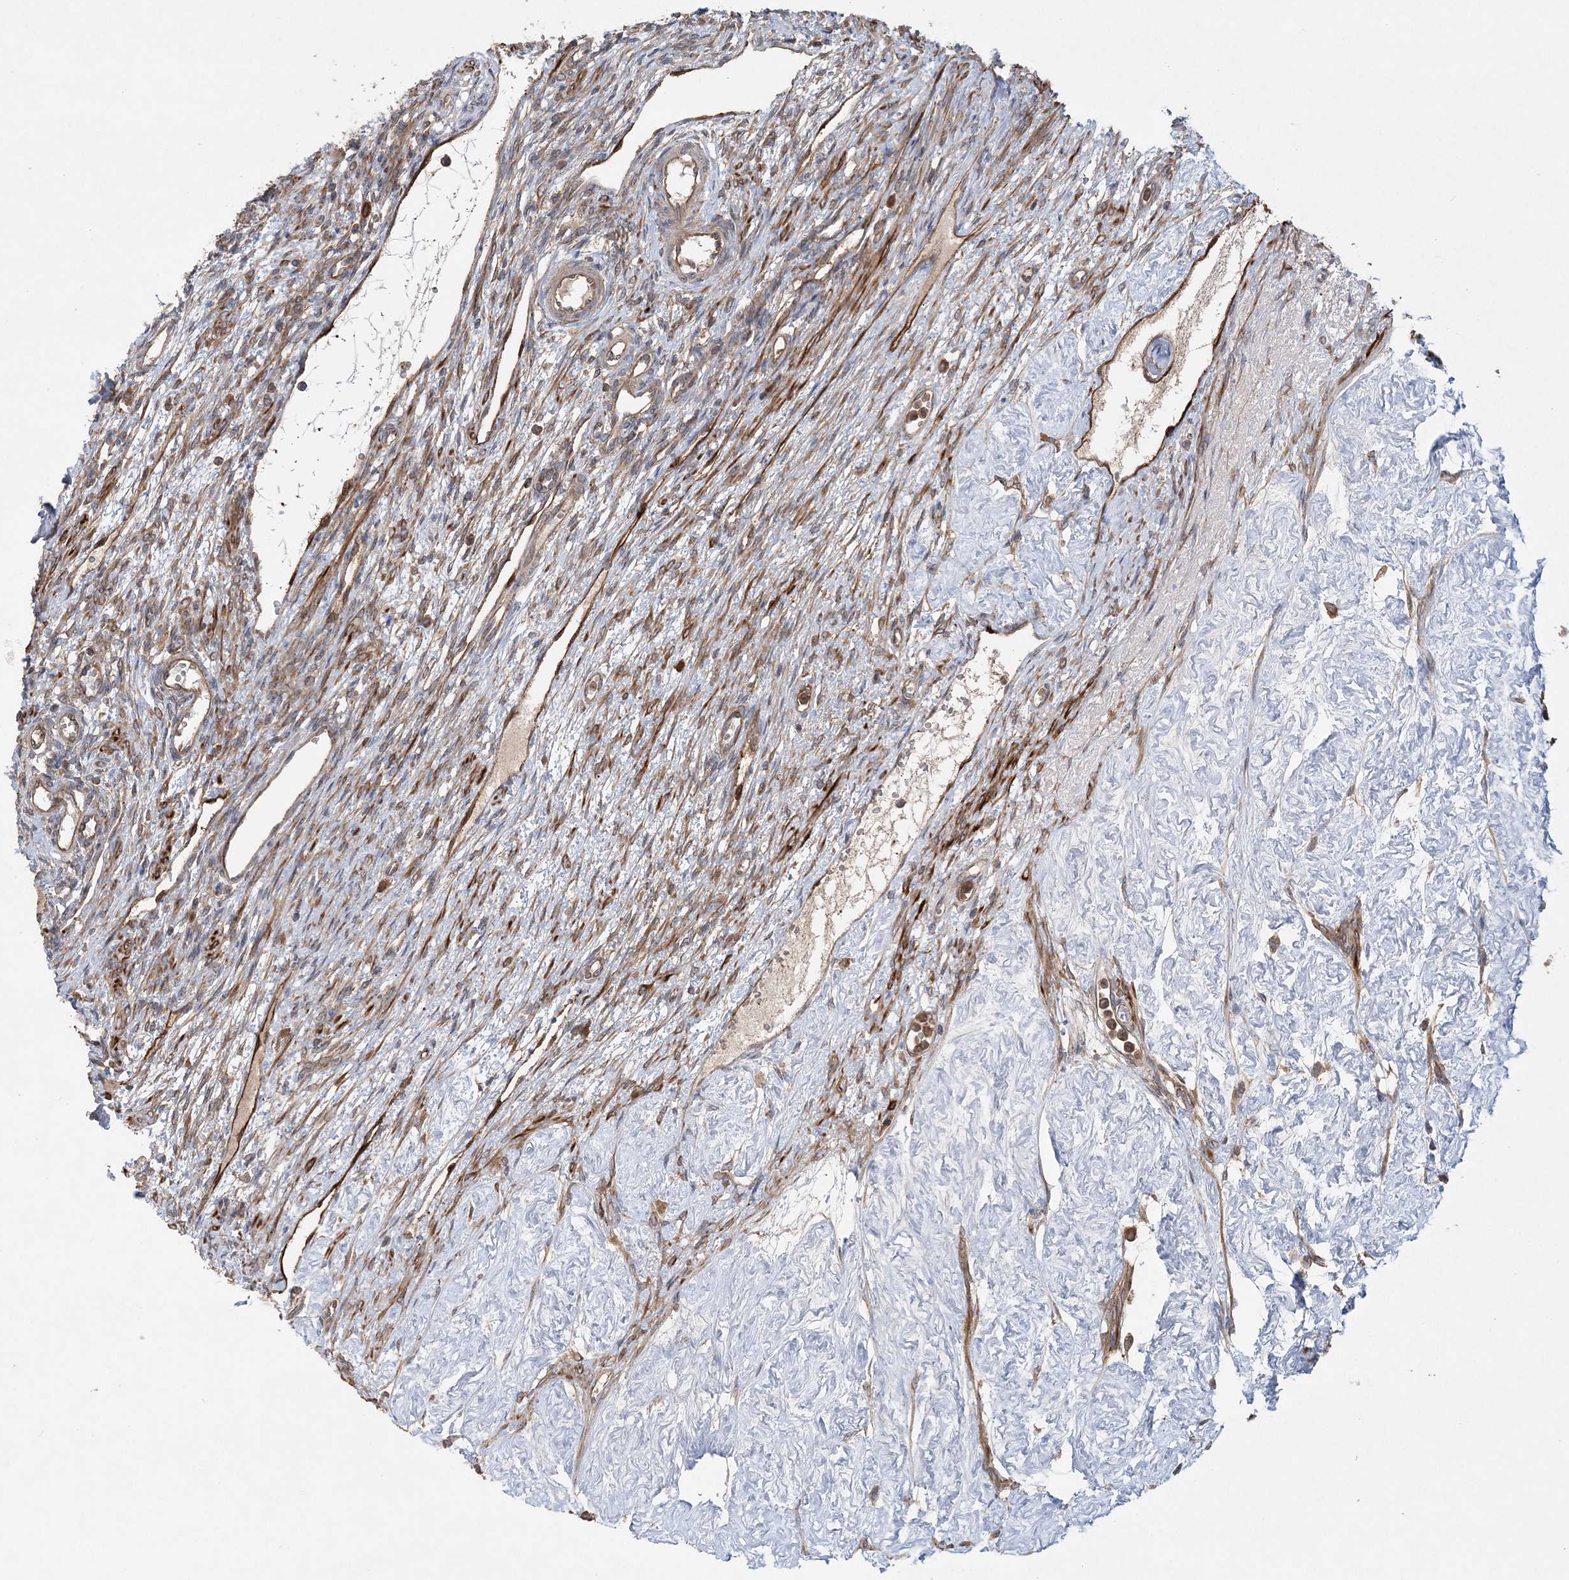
{"staining": {"intensity": "moderate", "quantity": "<25%", "location": "cytoplasmic/membranous"}, "tissue": "ovary", "cell_type": "Ovarian stroma cells", "image_type": "normal", "snomed": [{"axis": "morphology", "description": "Normal tissue, NOS"}, {"axis": "morphology", "description": "Cyst, NOS"}, {"axis": "topography", "description": "Ovary"}], "caption": "Immunohistochemical staining of benign human ovary demonstrates low levels of moderate cytoplasmic/membranous positivity in about <25% of ovarian stroma cells. Nuclei are stained in blue.", "gene": "ACAP2", "patient": {"sex": "female", "age": 33}}